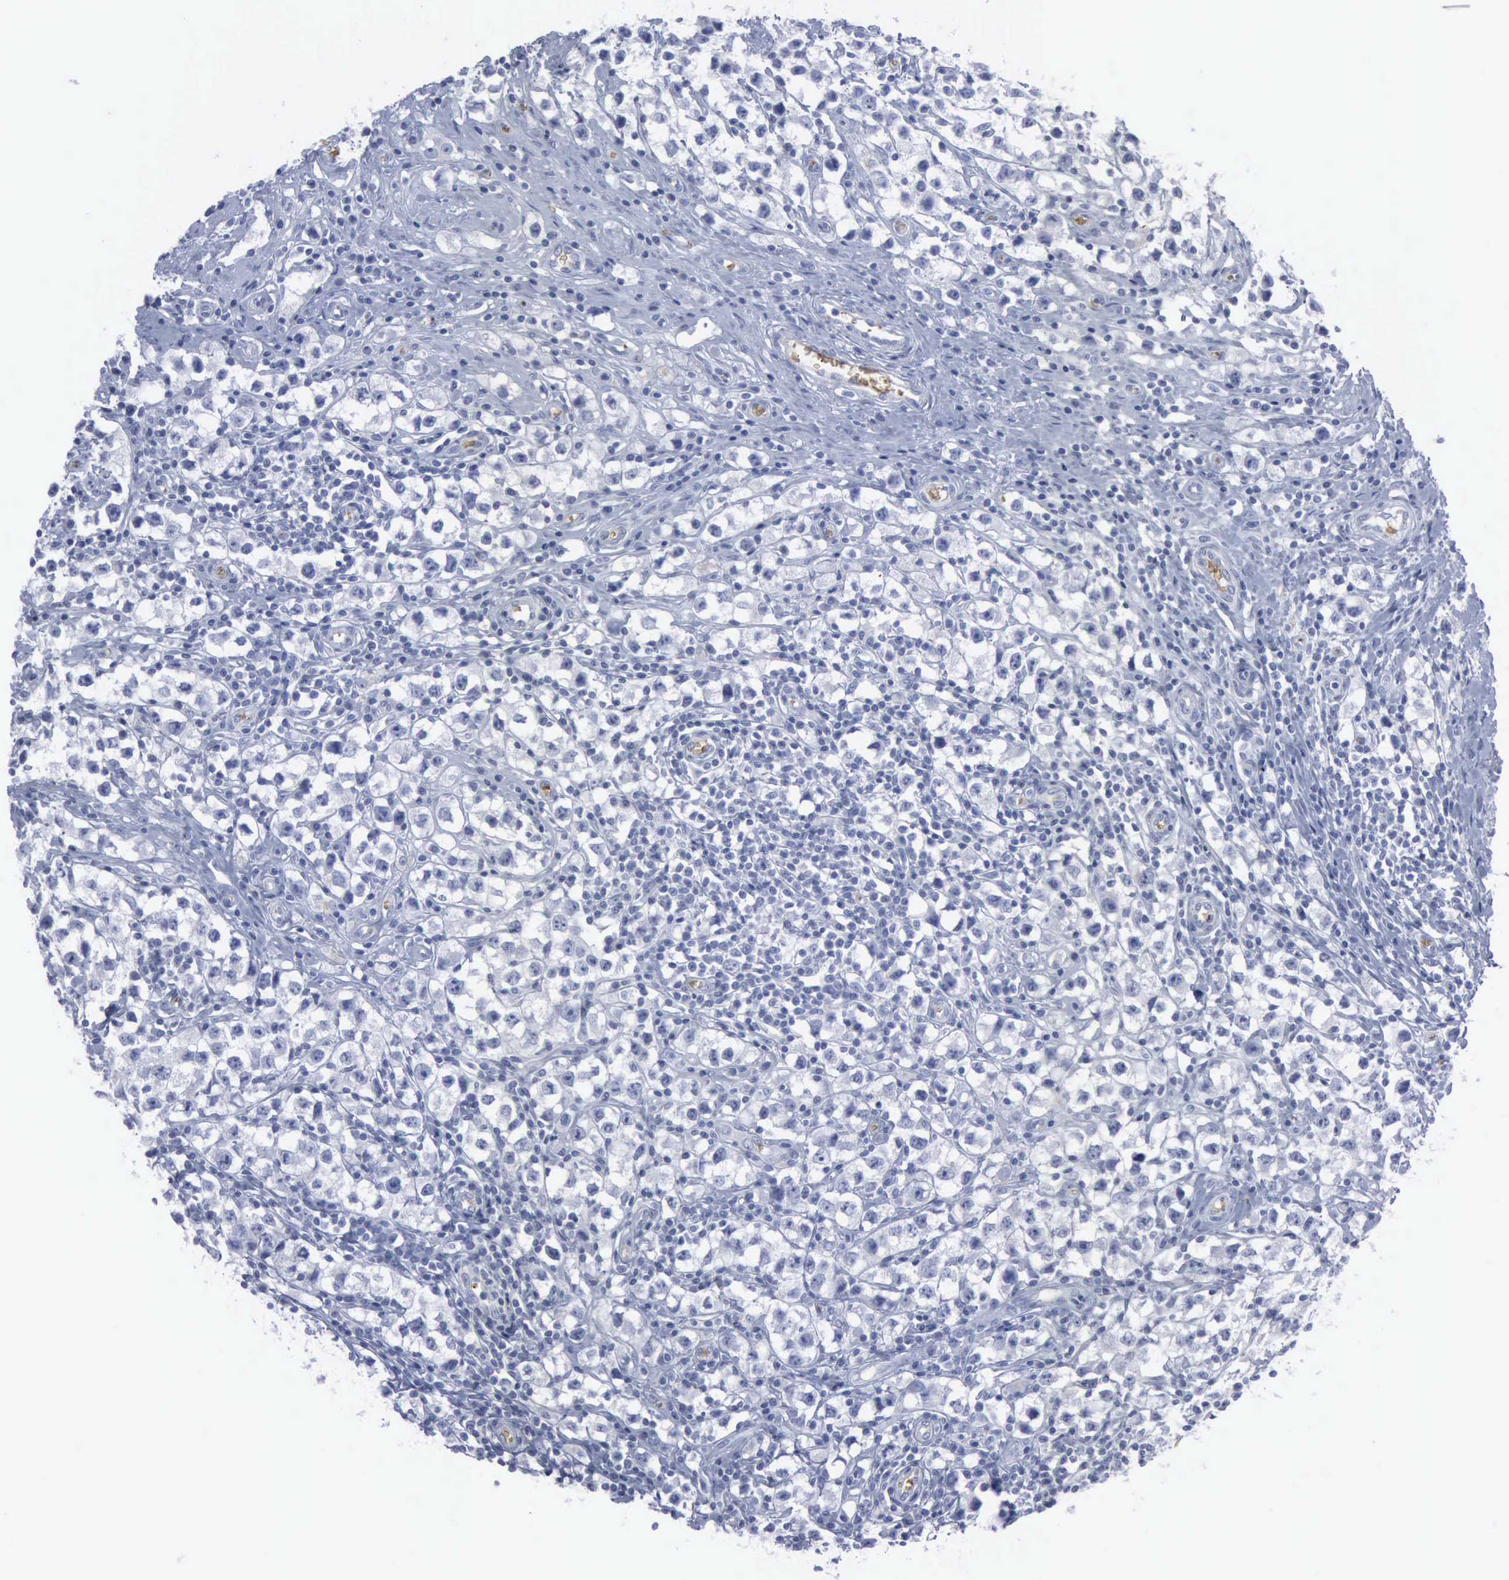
{"staining": {"intensity": "negative", "quantity": "none", "location": "none"}, "tissue": "testis cancer", "cell_type": "Tumor cells", "image_type": "cancer", "snomed": [{"axis": "morphology", "description": "Seminoma, NOS"}, {"axis": "topography", "description": "Testis"}], "caption": "Immunohistochemical staining of seminoma (testis) shows no significant expression in tumor cells.", "gene": "TGFB1", "patient": {"sex": "male", "age": 35}}